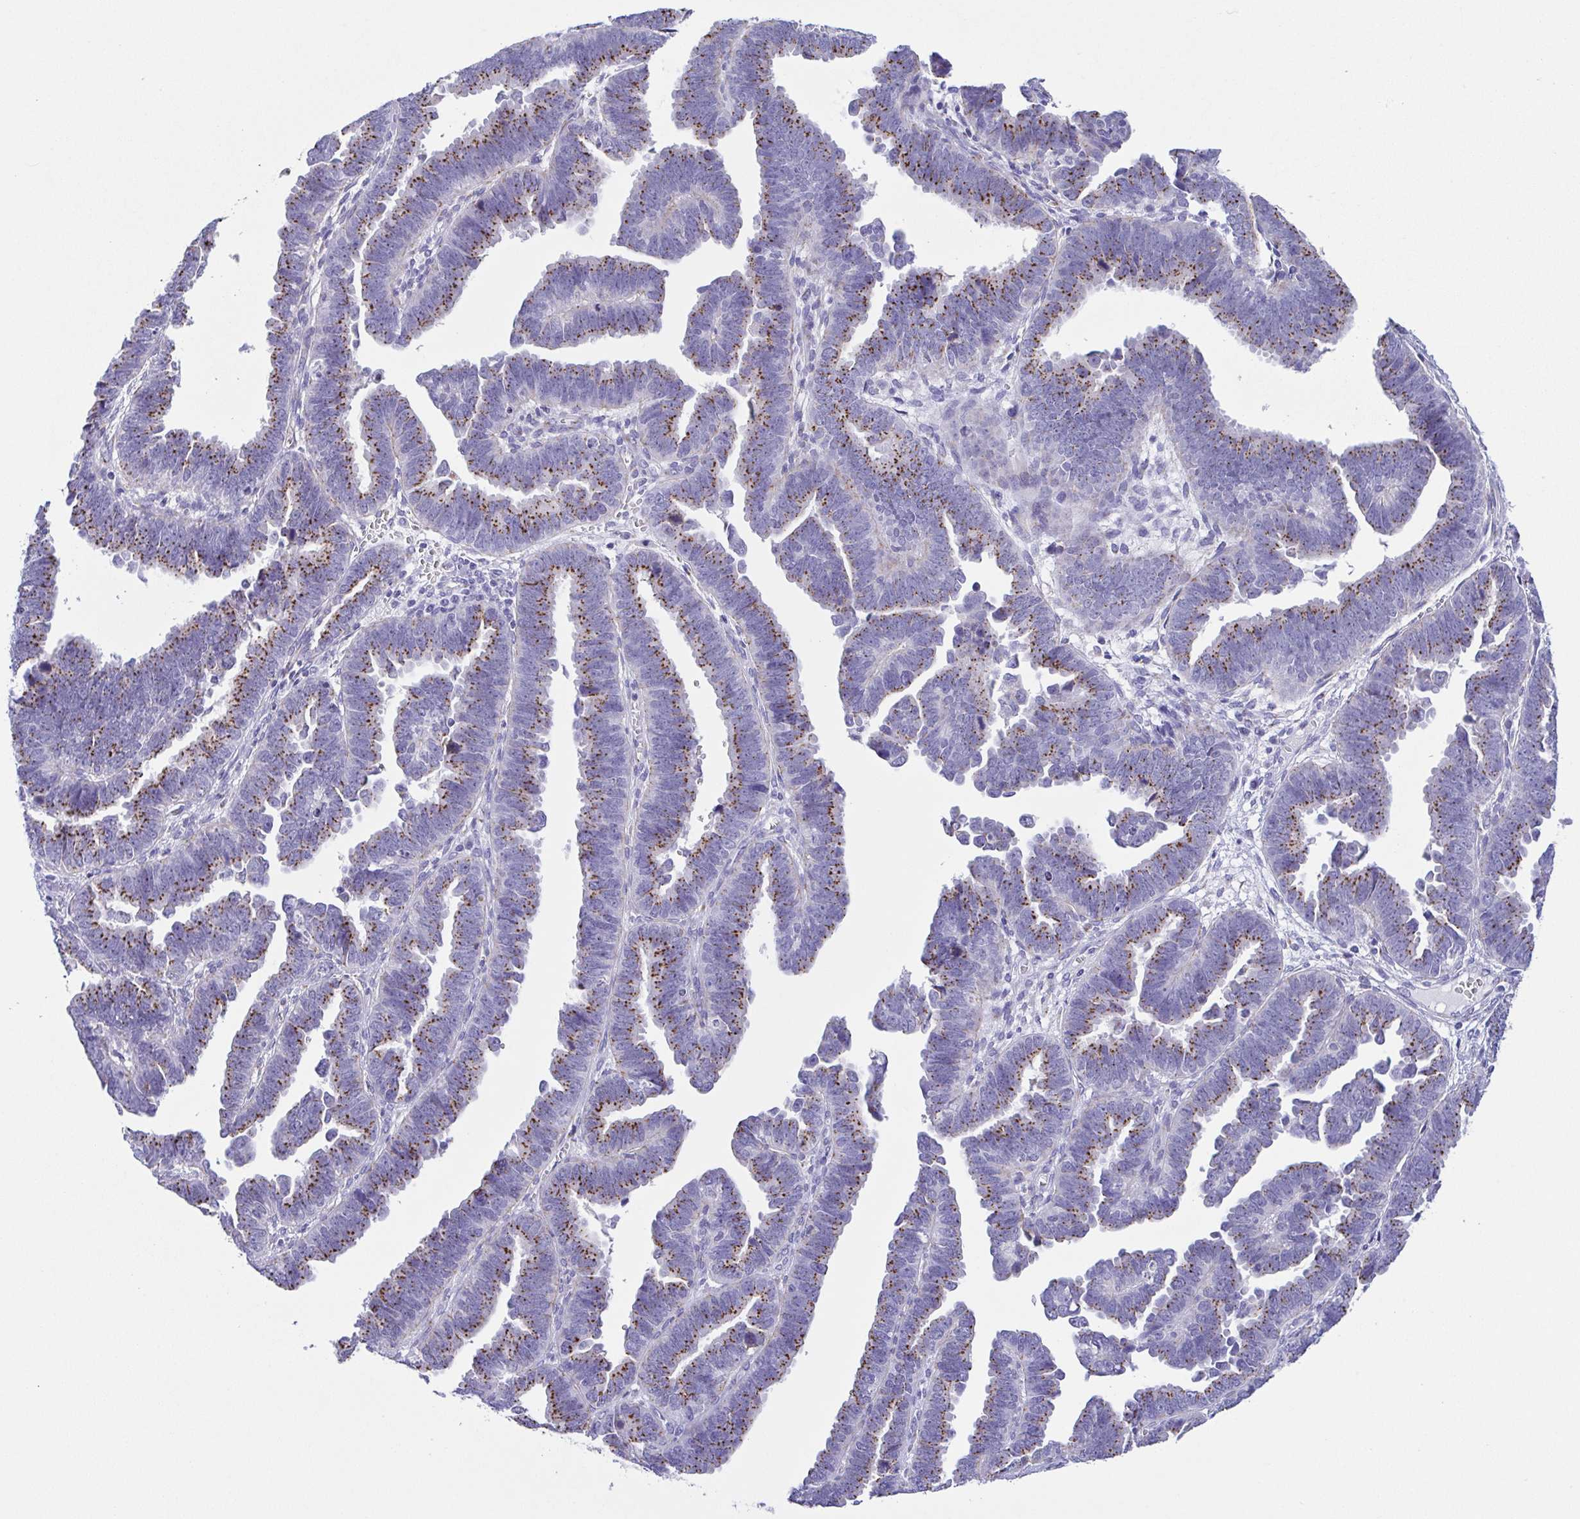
{"staining": {"intensity": "moderate", "quantity": ">75%", "location": "cytoplasmic/membranous"}, "tissue": "endometrial cancer", "cell_type": "Tumor cells", "image_type": "cancer", "snomed": [{"axis": "morphology", "description": "Adenocarcinoma, NOS"}, {"axis": "topography", "description": "Endometrium"}], "caption": "Moderate cytoplasmic/membranous protein staining is present in approximately >75% of tumor cells in endometrial adenocarcinoma. The staining was performed using DAB to visualize the protein expression in brown, while the nuclei were stained in blue with hematoxylin (Magnification: 20x).", "gene": "SULT1B1", "patient": {"sex": "female", "age": 75}}